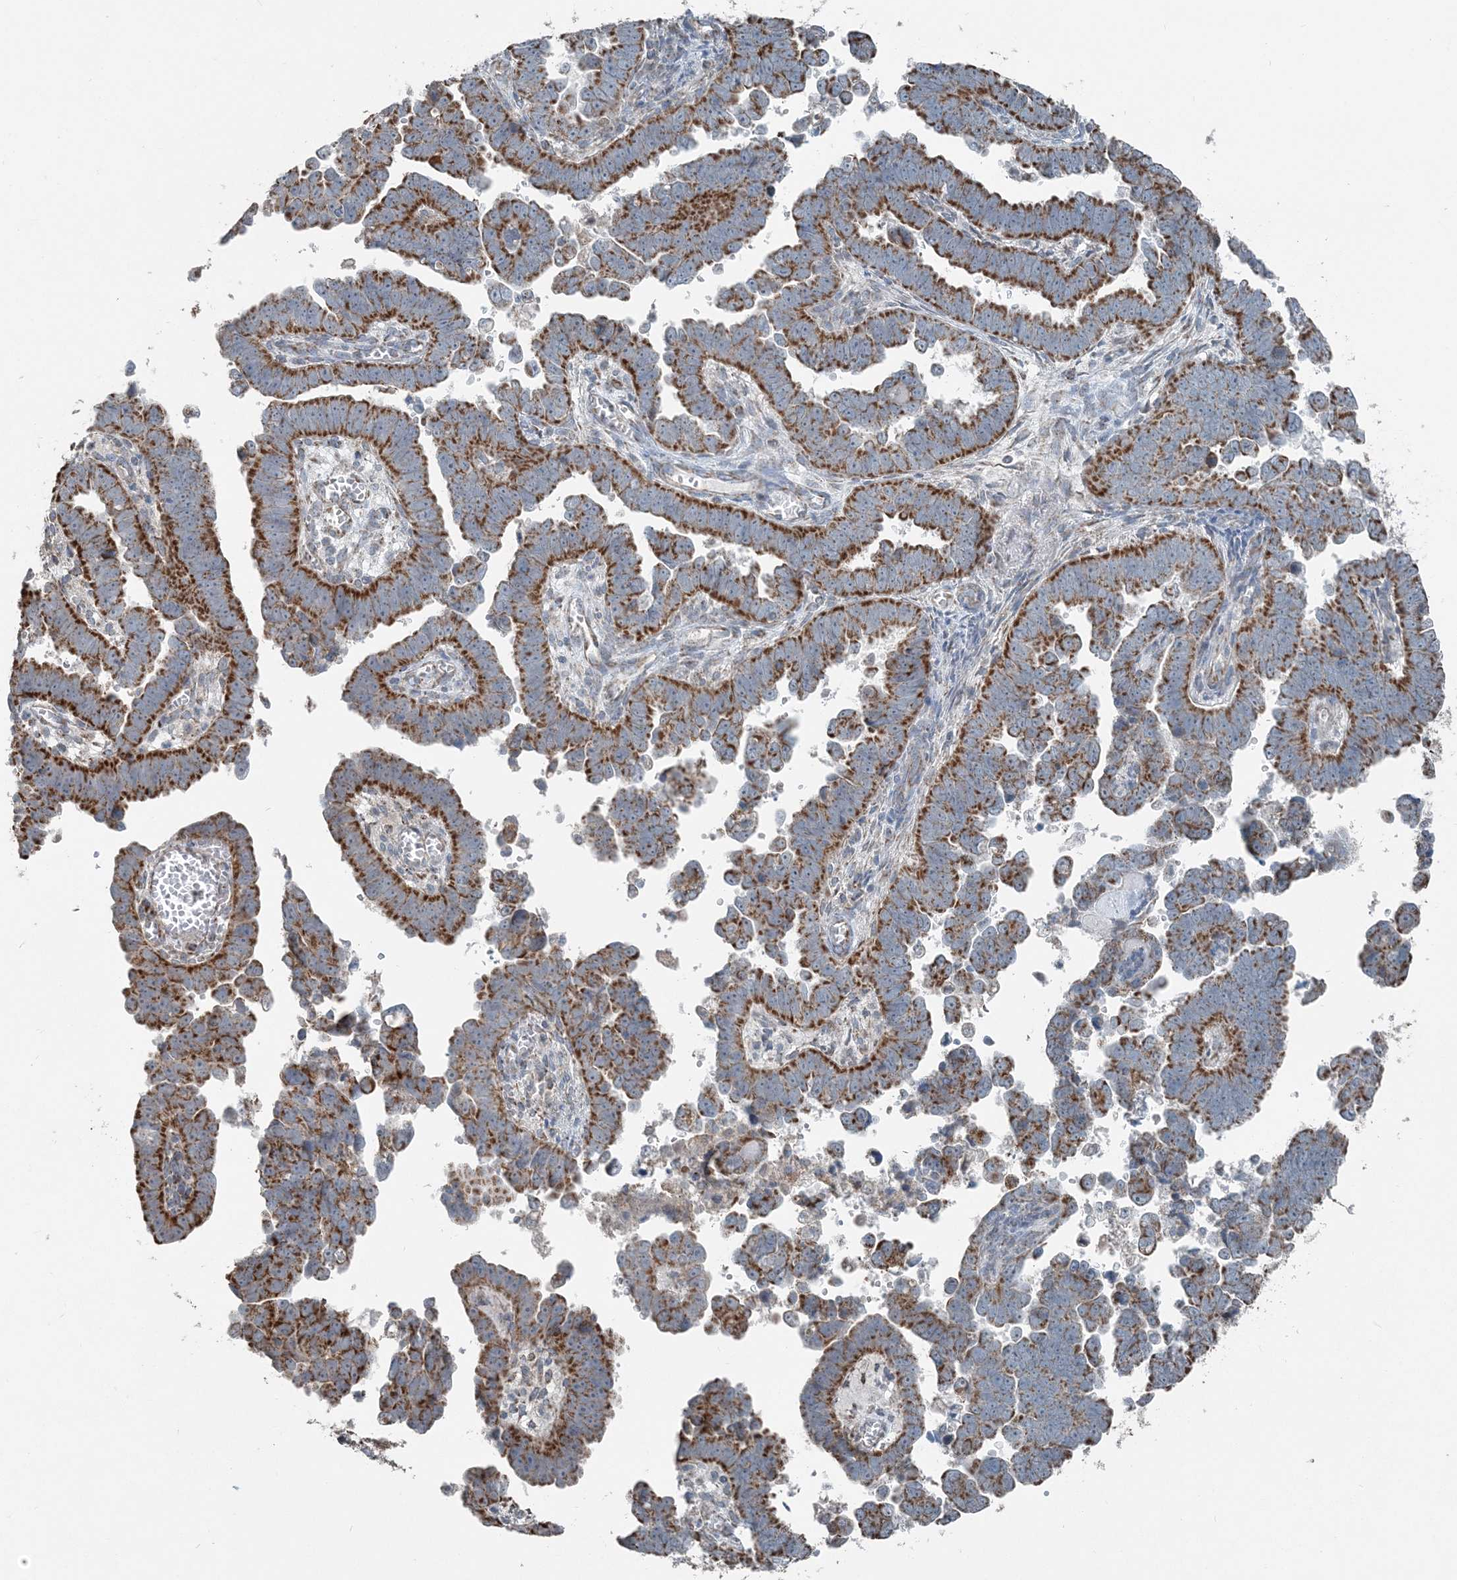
{"staining": {"intensity": "strong", "quantity": ">75%", "location": "cytoplasmic/membranous"}, "tissue": "endometrial cancer", "cell_type": "Tumor cells", "image_type": "cancer", "snomed": [{"axis": "morphology", "description": "Adenocarcinoma, NOS"}, {"axis": "topography", "description": "Endometrium"}], "caption": "This photomicrograph exhibits endometrial cancer (adenocarcinoma) stained with immunohistochemistry to label a protein in brown. The cytoplasmic/membranous of tumor cells show strong positivity for the protein. Nuclei are counter-stained blue.", "gene": "SUCLG1", "patient": {"sex": "female", "age": 75}}